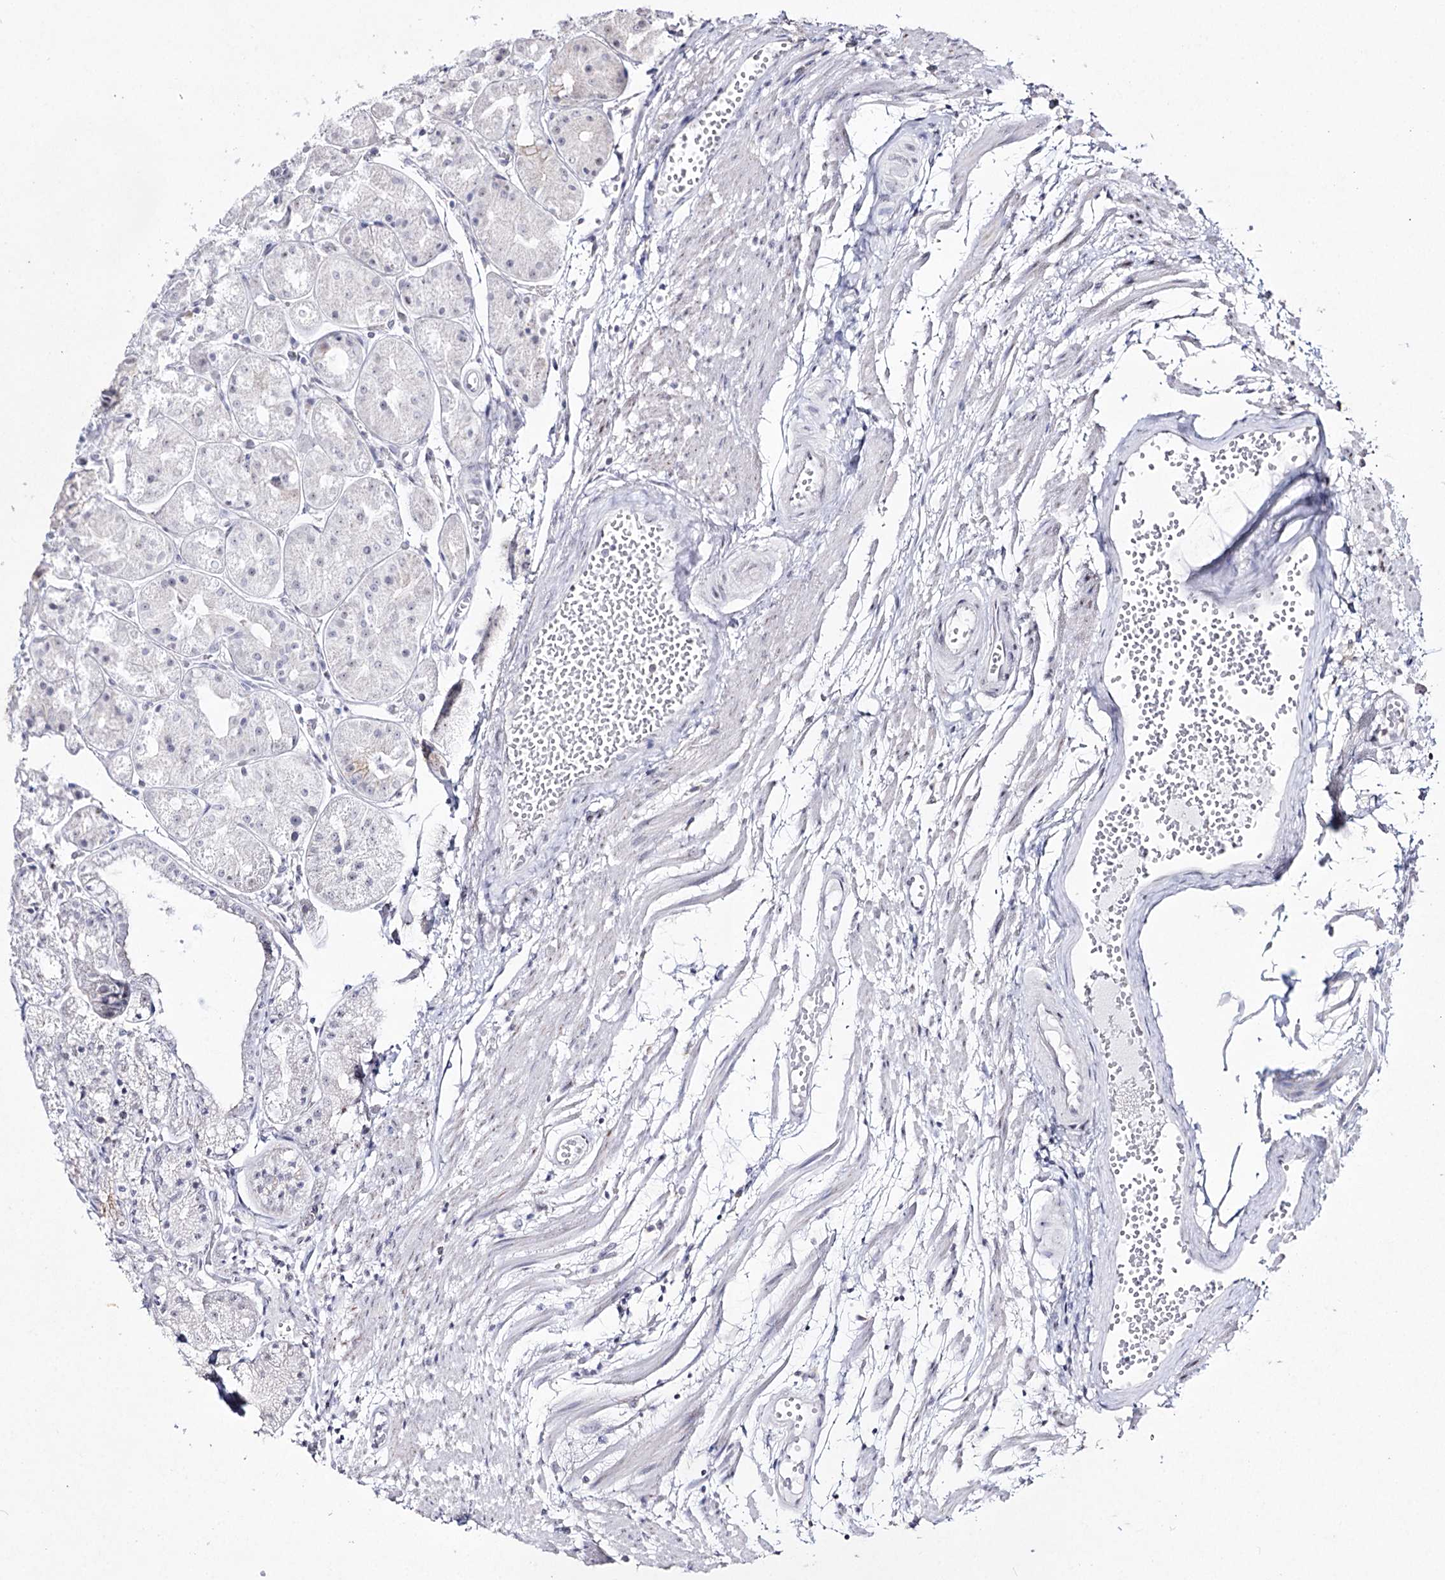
{"staining": {"intensity": "weak", "quantity": "25%-75%", "location": "nuclear"}, "tissue": "stomach", "cell_type": "Glandular cells", "image_type": "normal", "snomed": [{"axis": "morphology", "description": "Normal tissue, NOS"}, {"axis": "topography", "description": "Stomach, upper"}], "caption": "High-power microscopy captured an immunohistochemistry image of benign stomach, revealing weak nuclear staining in about 25%-75% of glandular cells.", "gene": "DDX50", "patient": {"sex": "male", "age": 72}}